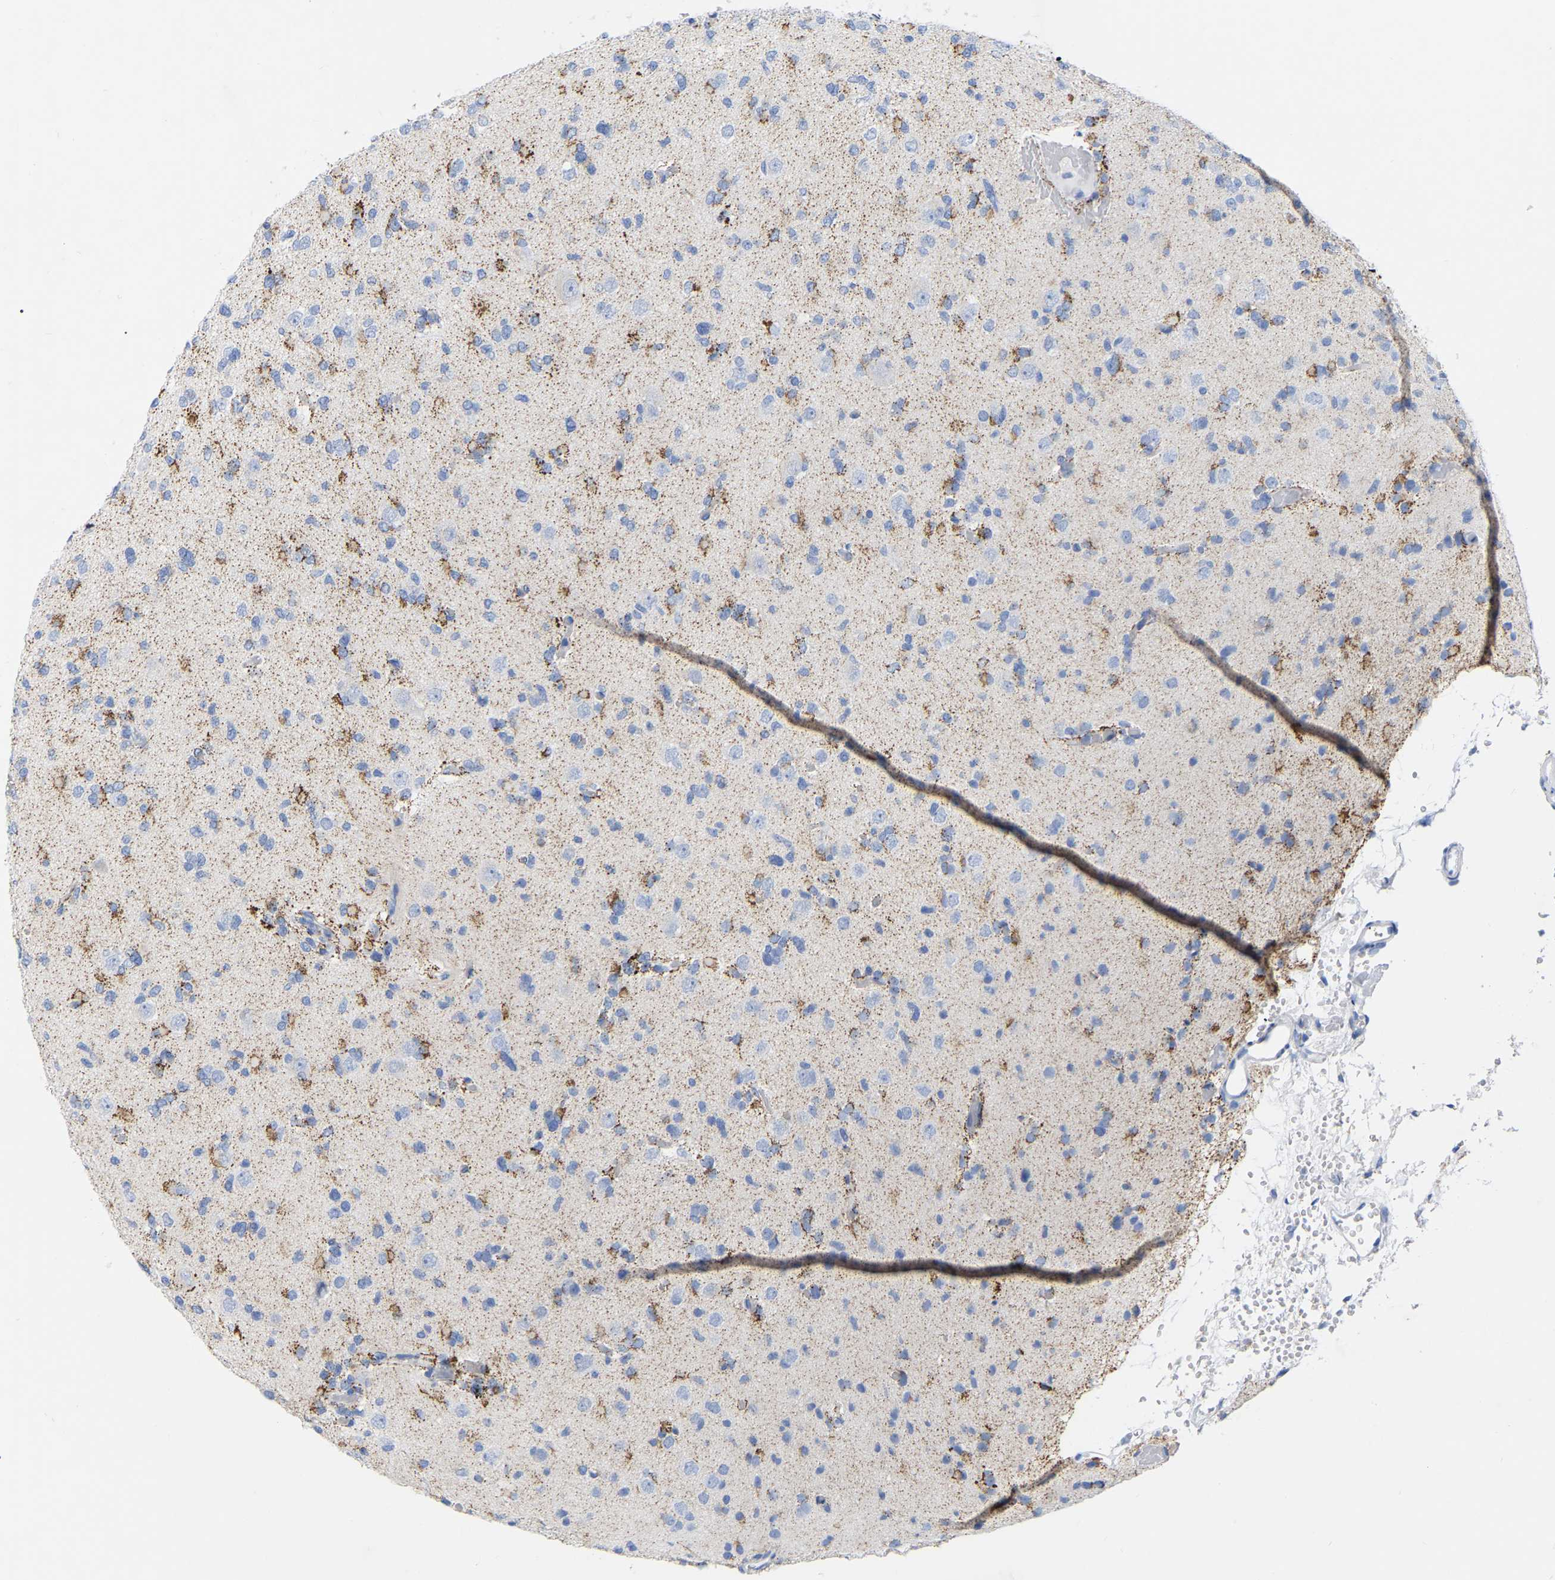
{"staining": {"intensity": "negative", "quantity": "none", "location": "none"}, "tissue": "glioma", "cell_type": "Tumor cells", "image_type": "cancer", "snomed": [{"axis": "morphology", "description": "Glioma, malignant, Low grade"}, {"axis": "topography", "description": "Brain"}], "caption": "This histopathology image is of malignant low-grade glioma stained with IHC to label a protein in brown with the nuclei are counter-stained blue. There is no expression in tumor cells.", "gene": "ZNF629", "patient": {"sex": "female", "age": 22}}